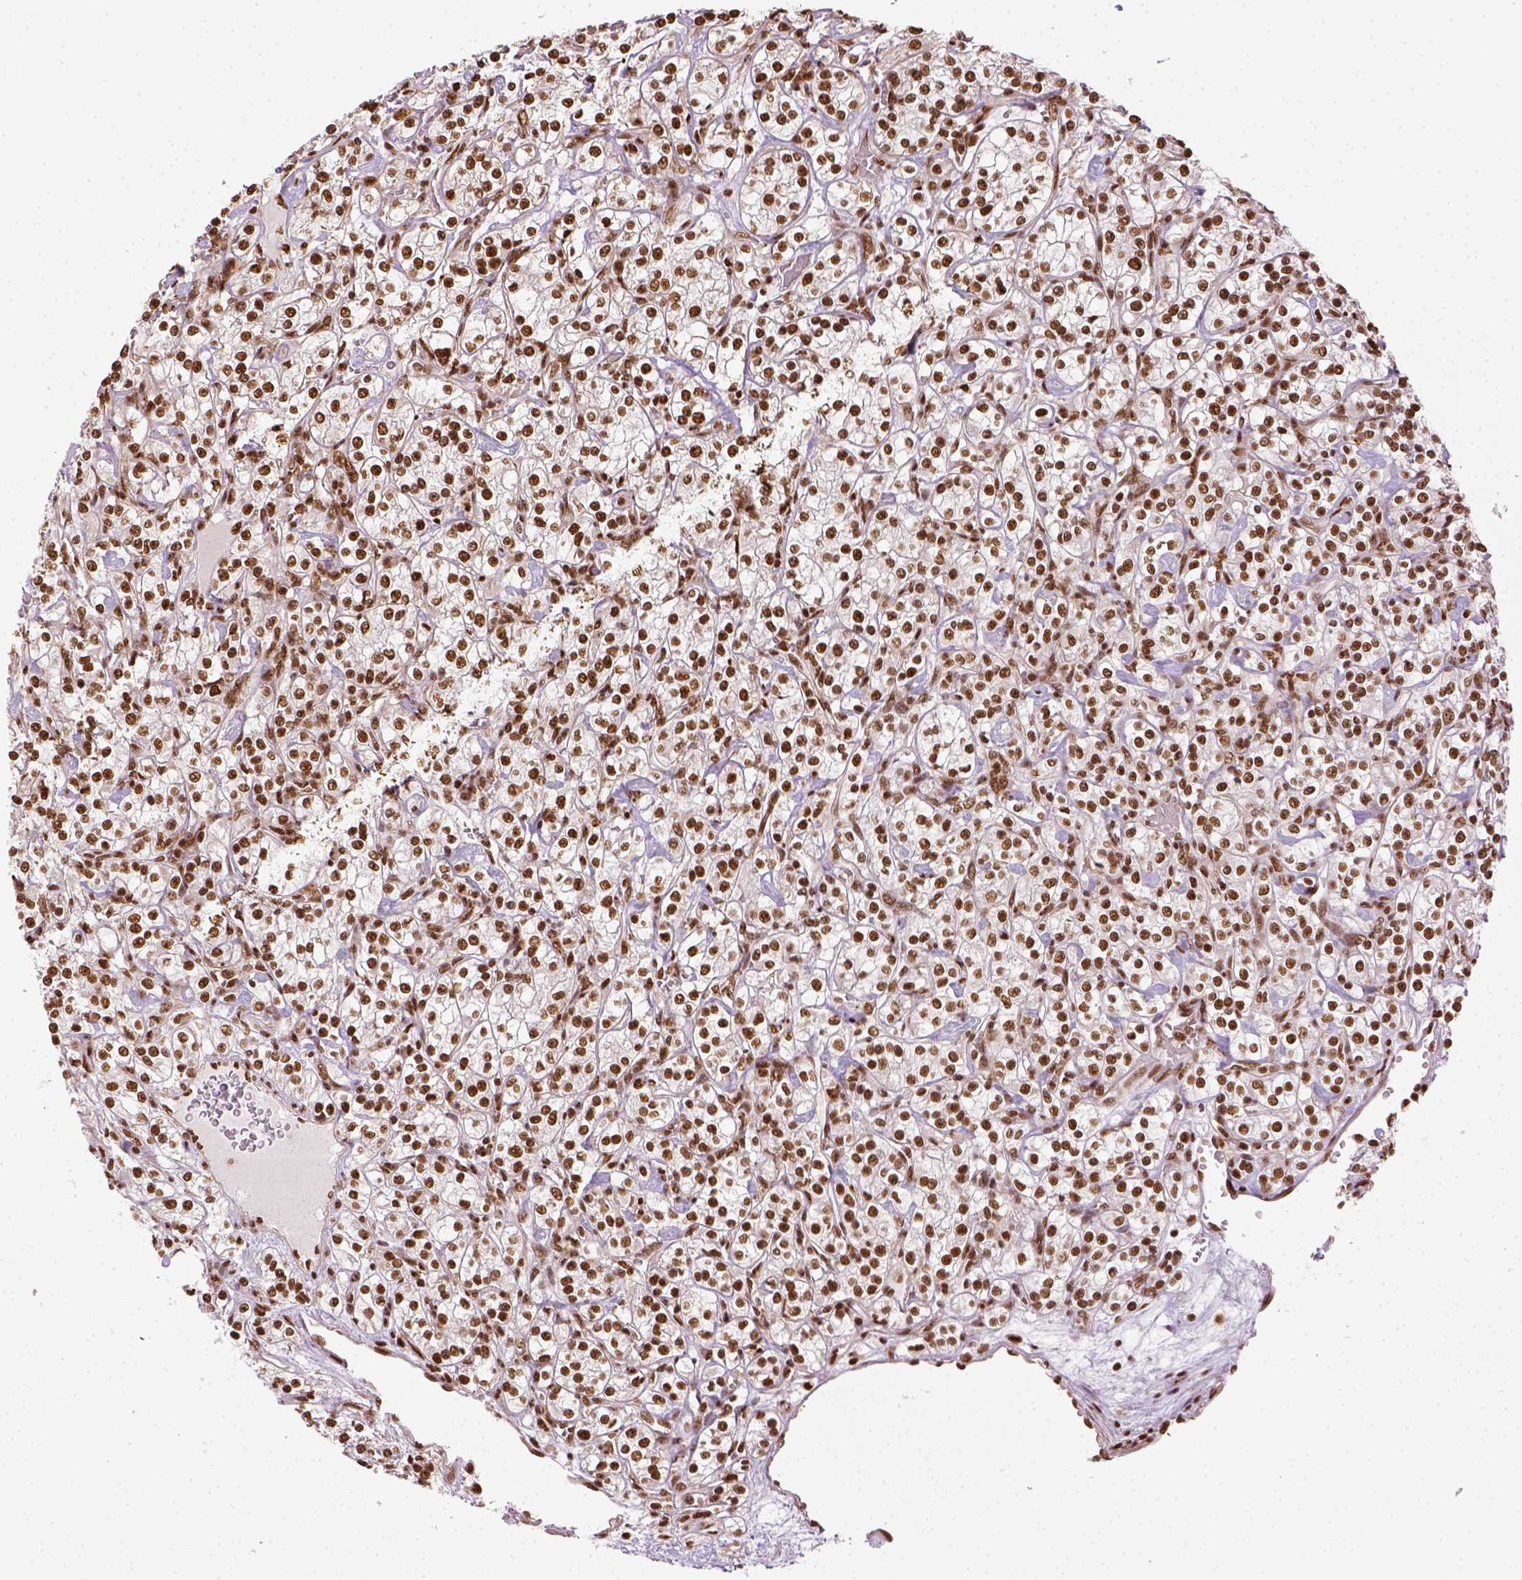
{"staining": {"intensity": "strong", "quantity": ">75%", "location": "nuclear"}, "tissue": "renal cancer", "cell_type": "Tumor cells", "image_type": "cancer", "snomed": [{"axis": "morphology", "description": "Adenocarcinoma, NOS"}, {"axis": "topography", "description": "Kidney"}], "caption": "High-magnification brightfield microscopy of adenocarcinoma (renal) stained with DAB (brown) and counterstained with hematoxylin (blue). tumor cells exhibit strong nuclear positivity is identified in approximately>75% of cells.", "gene": "CCAR1", "patient": {"sex": "male", "age": 77}}